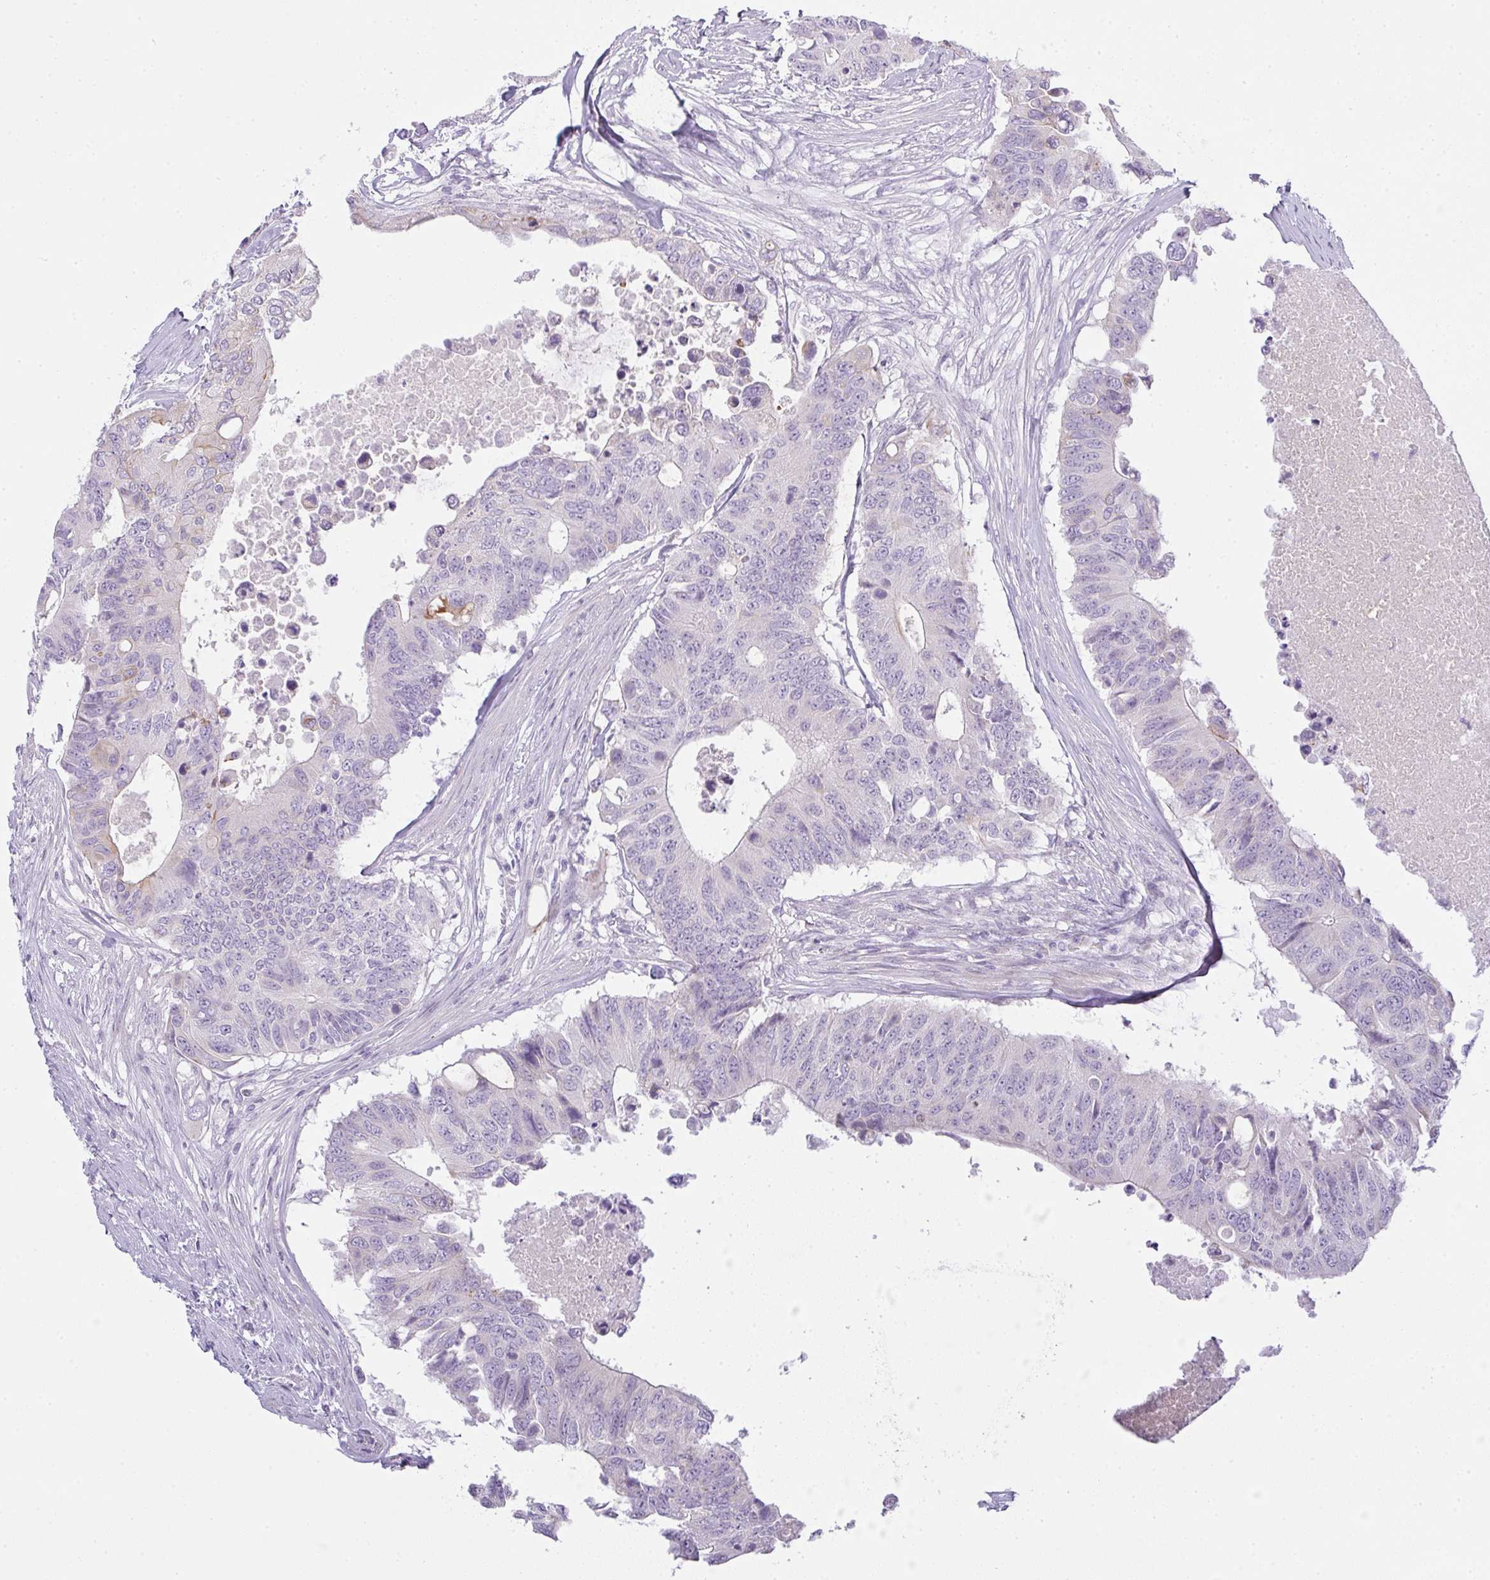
{"staining": {"intensity": "moderate", "quantity": "<25%", "location": "cytoplasmic/membranous"}, "tissue": "colorectal cancer", "cell_type": "Tumor cells", "image_type": "cancer", "snomed": [{"axis": "morphology", "description": "Adenocarcinoma, NOS"}, {"axis": "topography", "description": "Colon"}], "caption": "Immunohistochemistry staining of colorectal cancer (adenocarcinoma), which reveals low levels of moderate cytoplasmic/membranous positivity in about <25% of tumor cells indicating moderate cytoplasmic/membranous protein positivity. The staining was performed using DAB (brown) for protein detection and nuclei were counterstained in hematoxylin (blue).", "gene": "SIRPB2", "patient": {"sex": "male", "age": 71}}